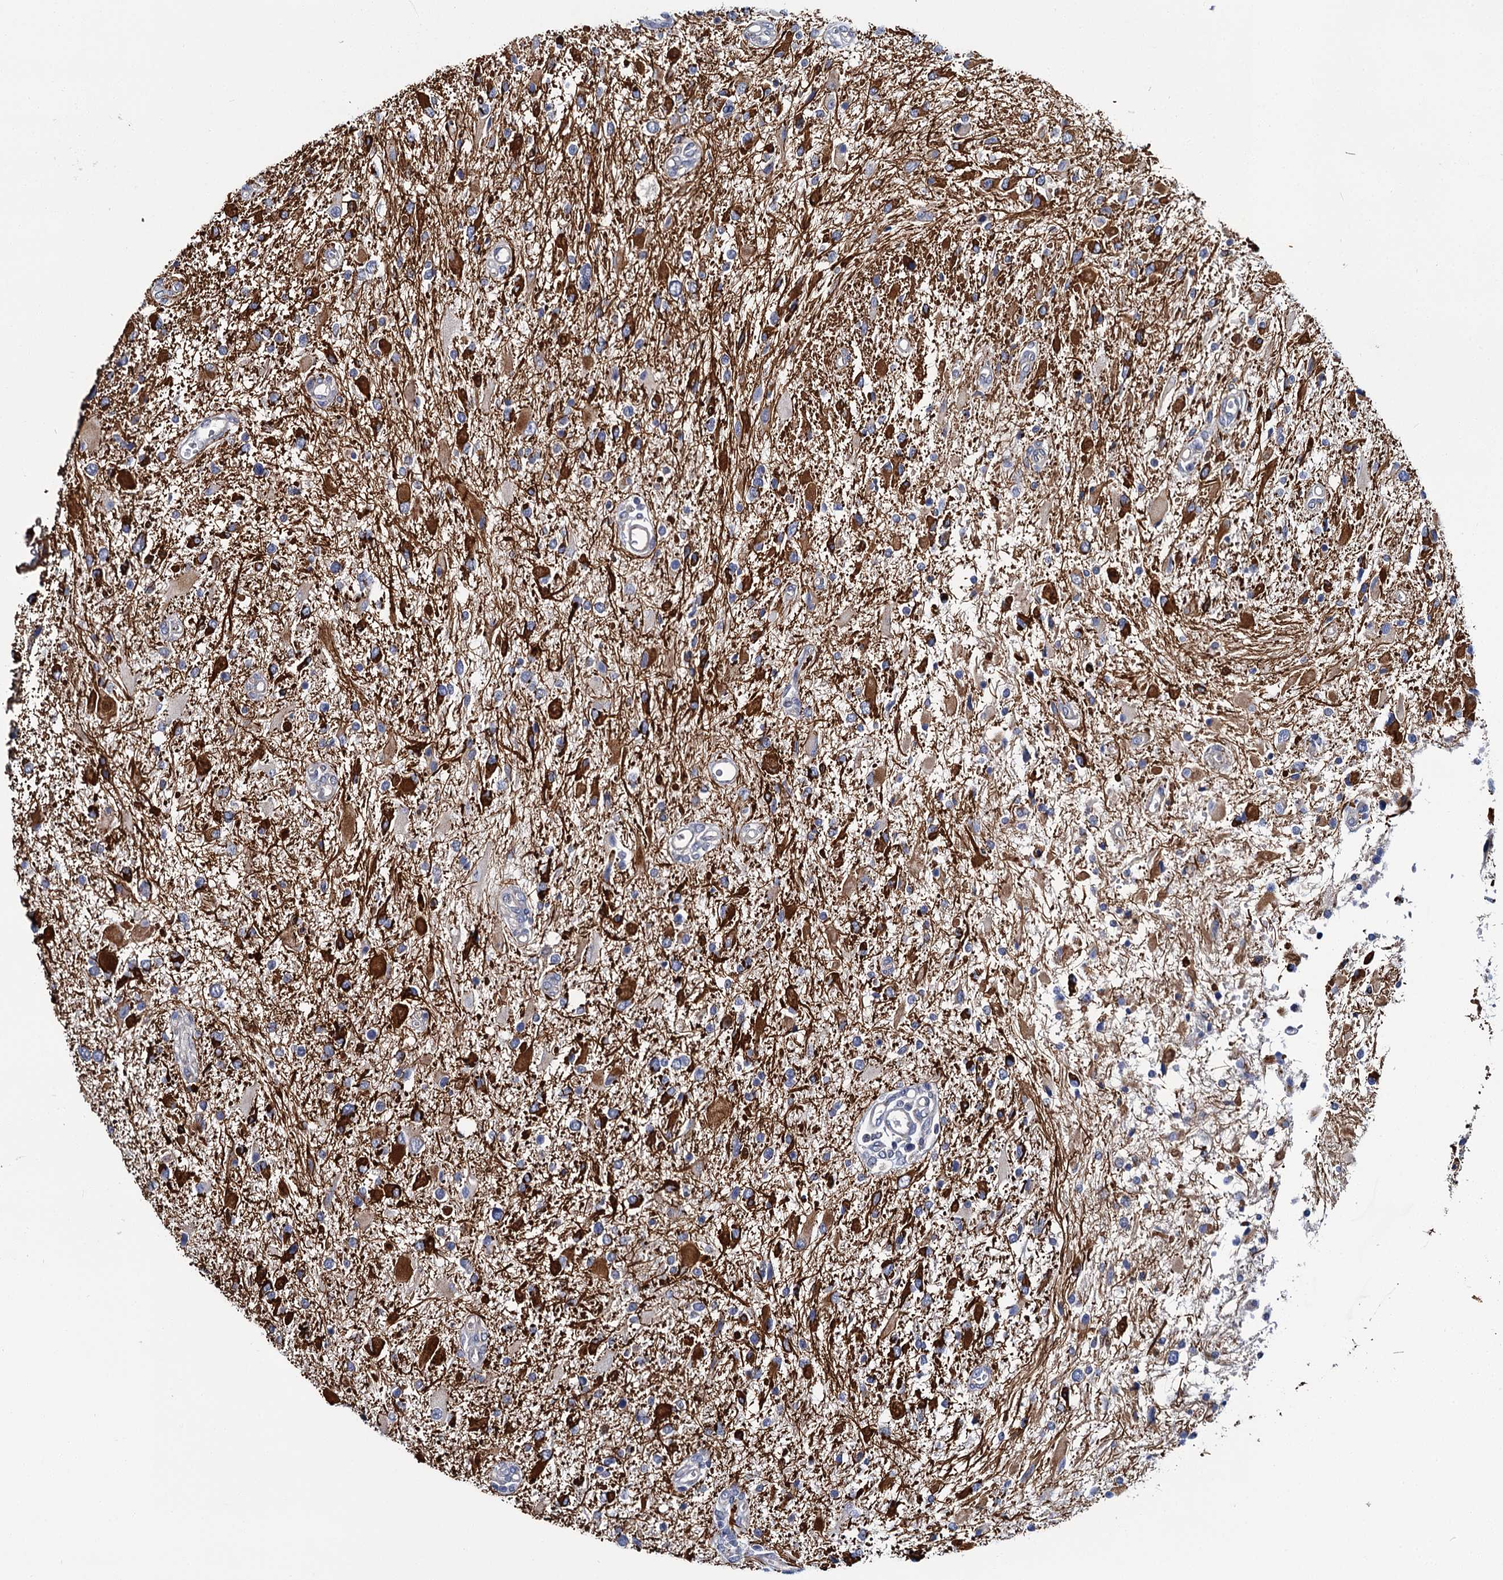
{"staining": {"intensity": "strong", "quantity": "25%-75%", "location": "cytoplasmic/membranous"}, "tissue": "glioma", "cell_type": "Tumor cells", "image_type": "cancer", "snomed": [{"axis": "morphology", "description": "Glioma, malignant, High grade"}, {"axis": "topography", "description": "Brain"}], "caption": "Strong cytoplasmic/membranous protein expression is appreciated in approximately 25%-75% of tumor cells in high-grade glioma (malignant).", "gene": "CEP295", "patient": {"sex": "male", "age": 53}}